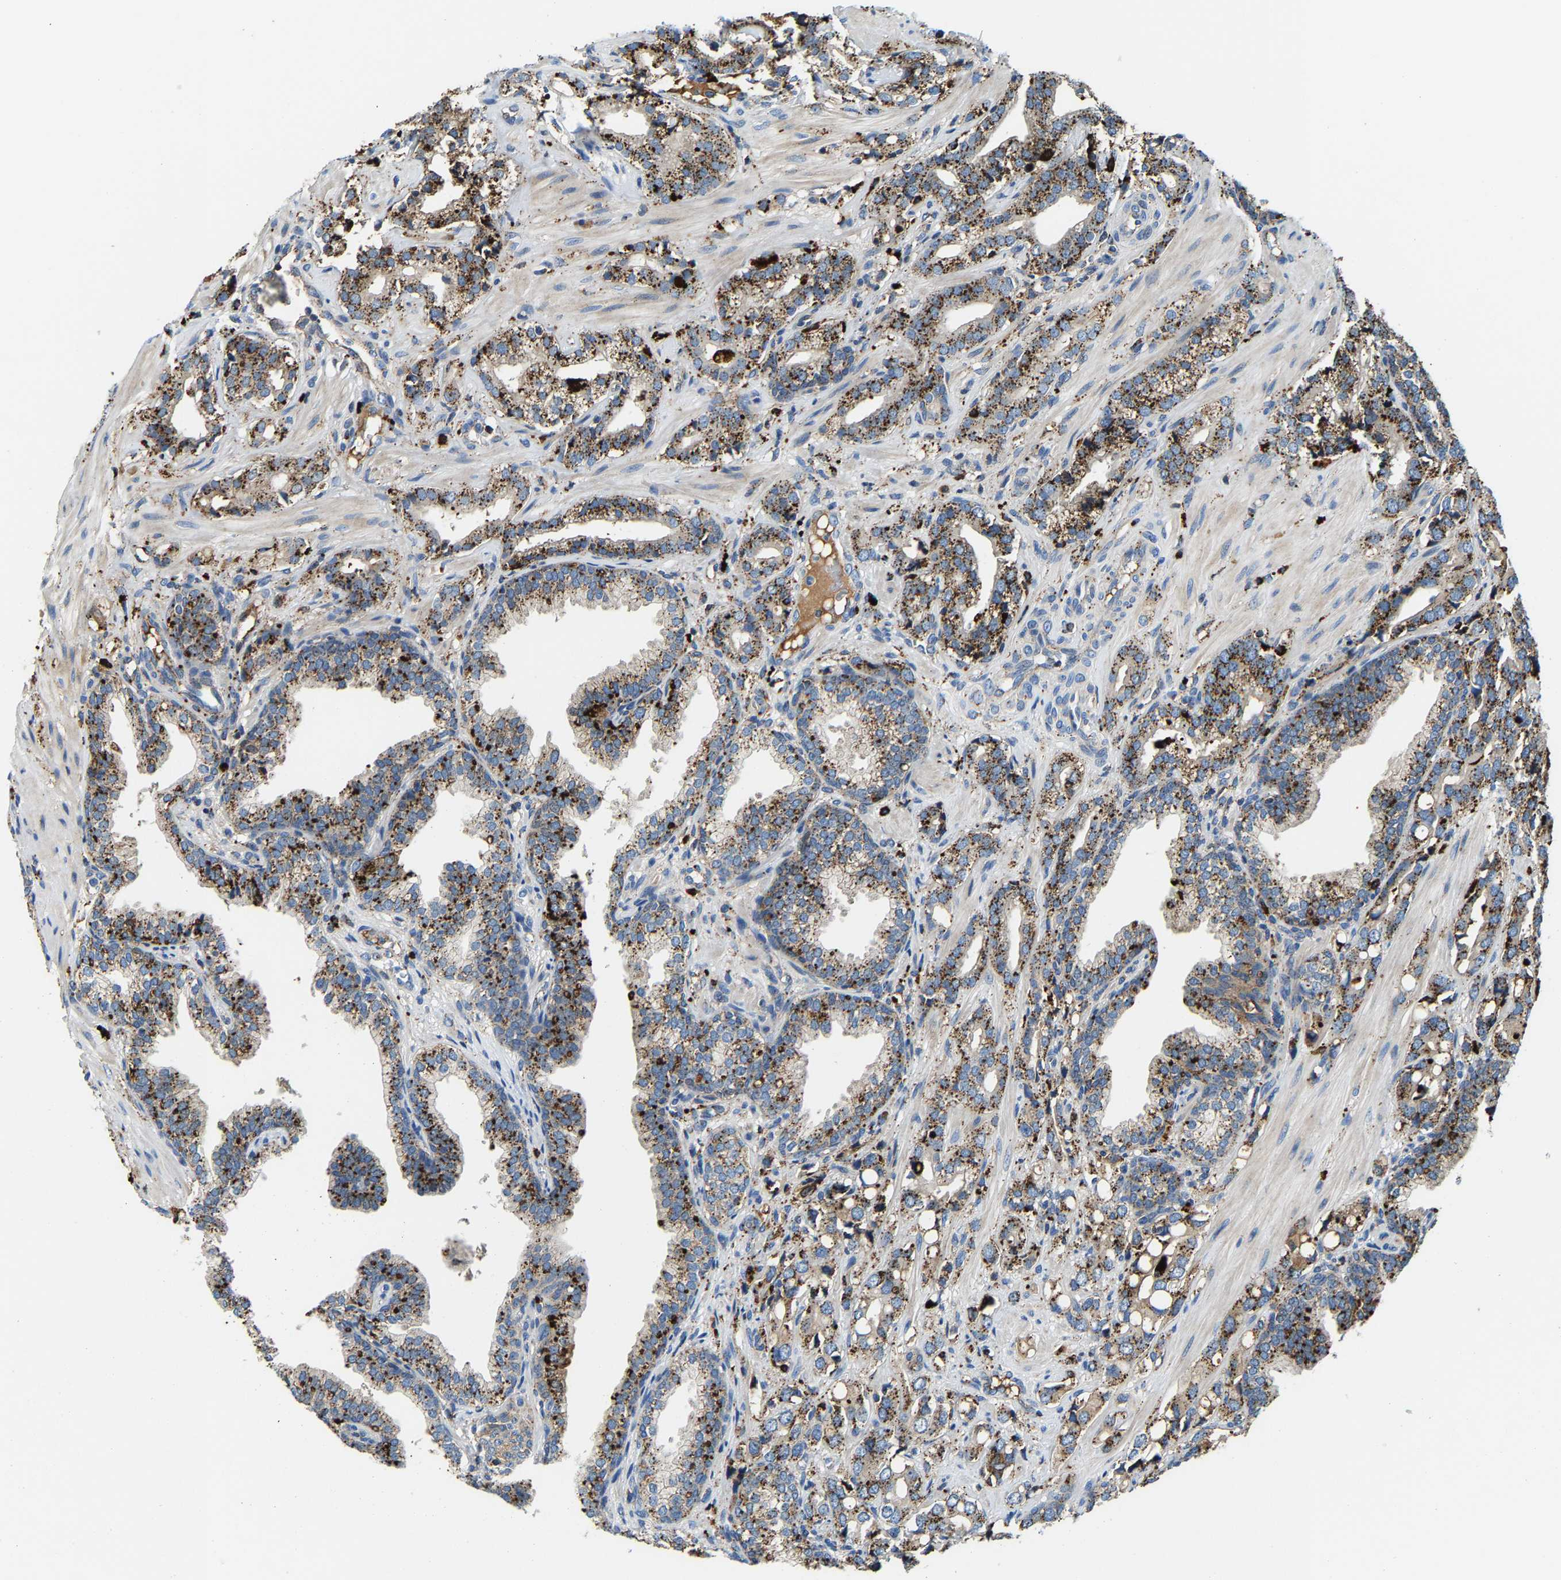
{"staining": {"intensity": "strong", "quantity": ">75%", "location": "cytoplasmic/membranous"}, "tissue": "prostate cancer", "cell_type": "Tumor cells", "image_type": "cancer", "snomed": [{"axis": "morphology", "description": "Adenocarcinoma, High grade"}, {"axis": "topography", "description": "Prostate"}], "caption": "High-grade adenocarcinoma (prostate) stained with a protein marker shows strong staining in tumor cells.", "gene": "DPP7", "patient": {"sex": "male", "age": 52}}